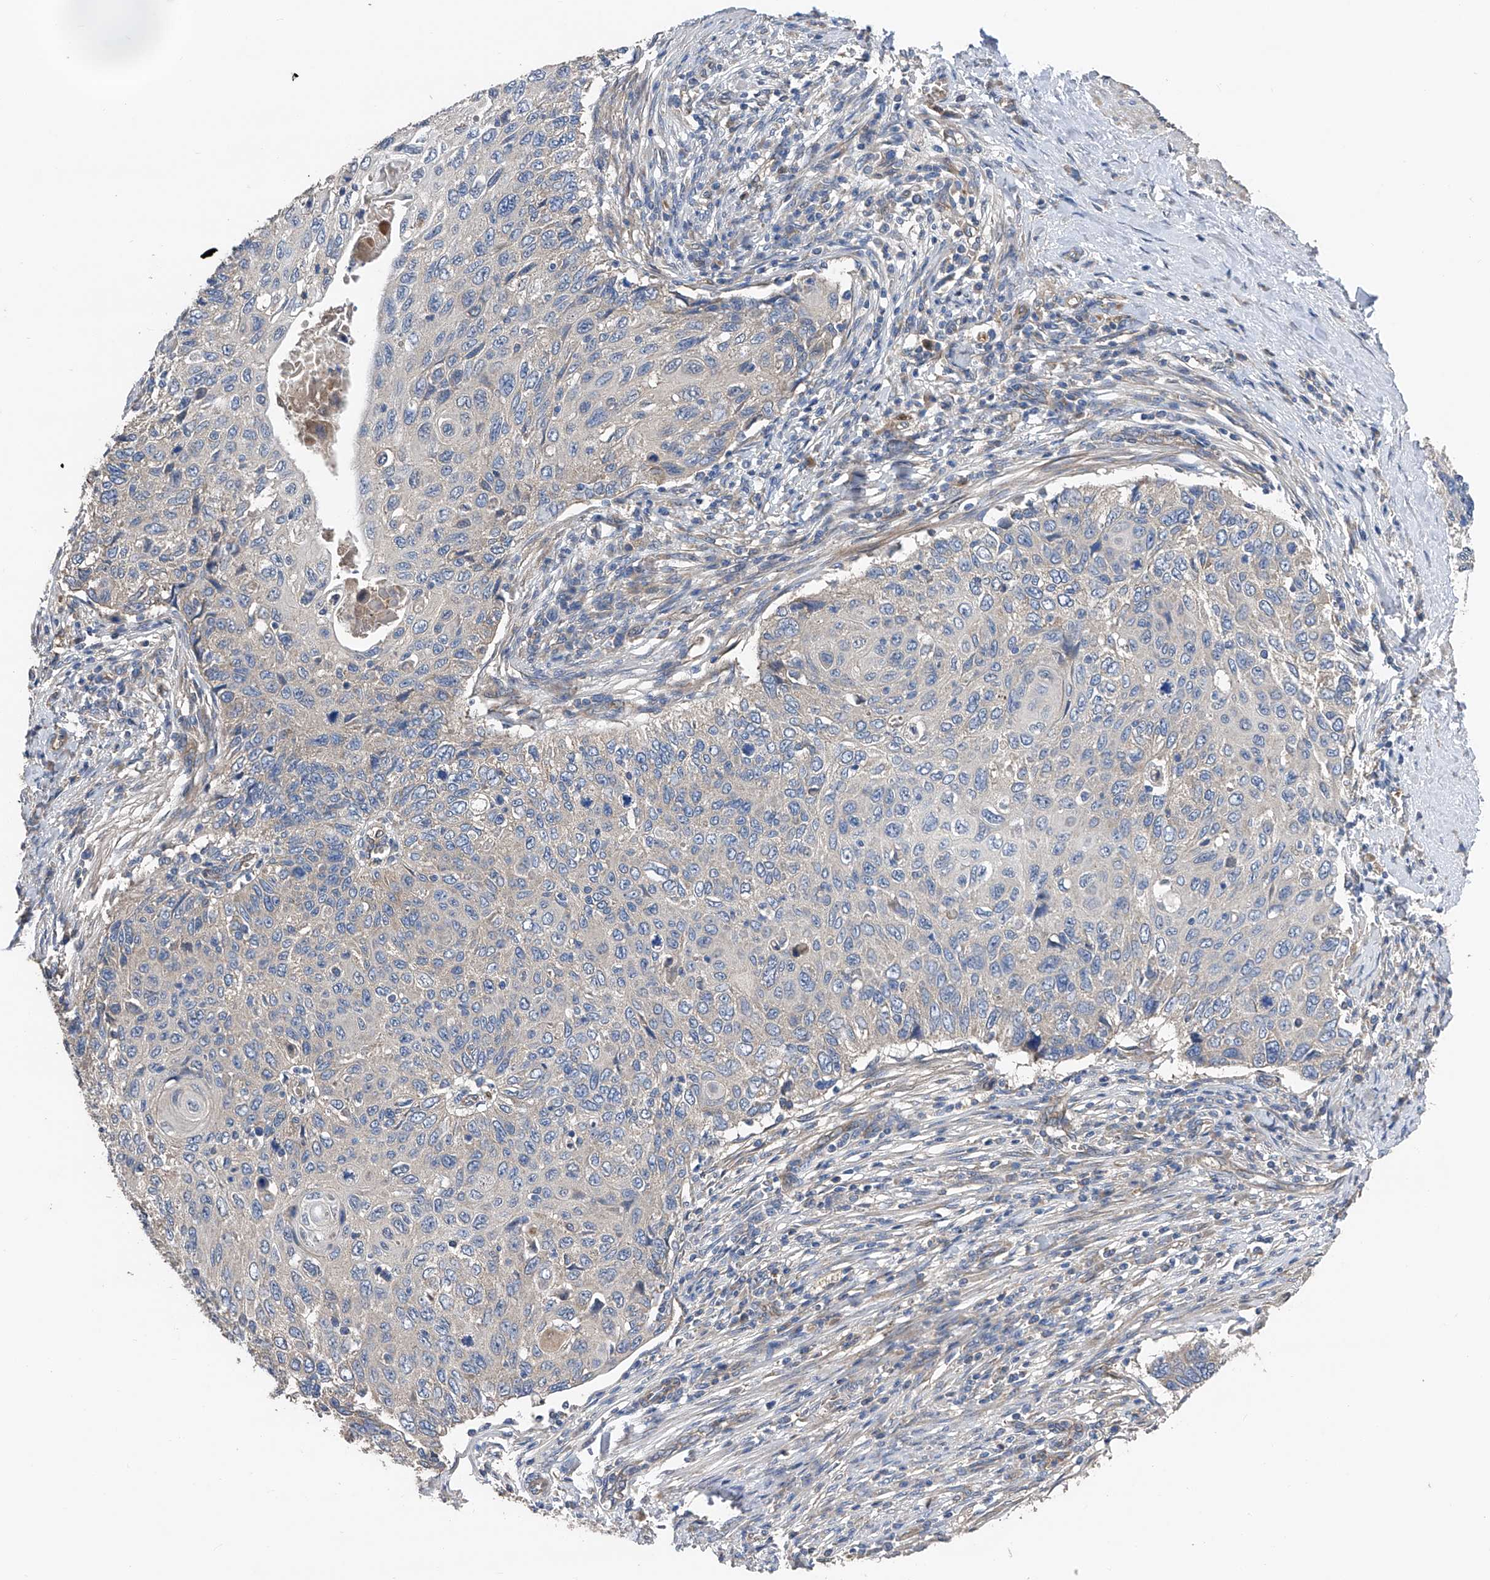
{"staining": {"intensity": "negative", "quantity": "none", "location": "none"}, "tissue": "cervical cancer", "cell_type": "Tumor cells", "image_type": "cancer", "snomed": [{"axis": "morphology", "description": "Squamous cell carcinoma, NOS"}, {"axis": "topography", "description": "Cervix"}], "caption": "An immunohistochemistry image of squamous cell carcinoma (cervical) is shown. There is no staining in tumor cells of squamous cell carcinoma (cervical). (DAB (3,3'-diaminobenzidine) immunohistochemistry with hematoxylin counter stain).", "gene": "PTK2", "patient": {"sex": "female", "age": 70}}